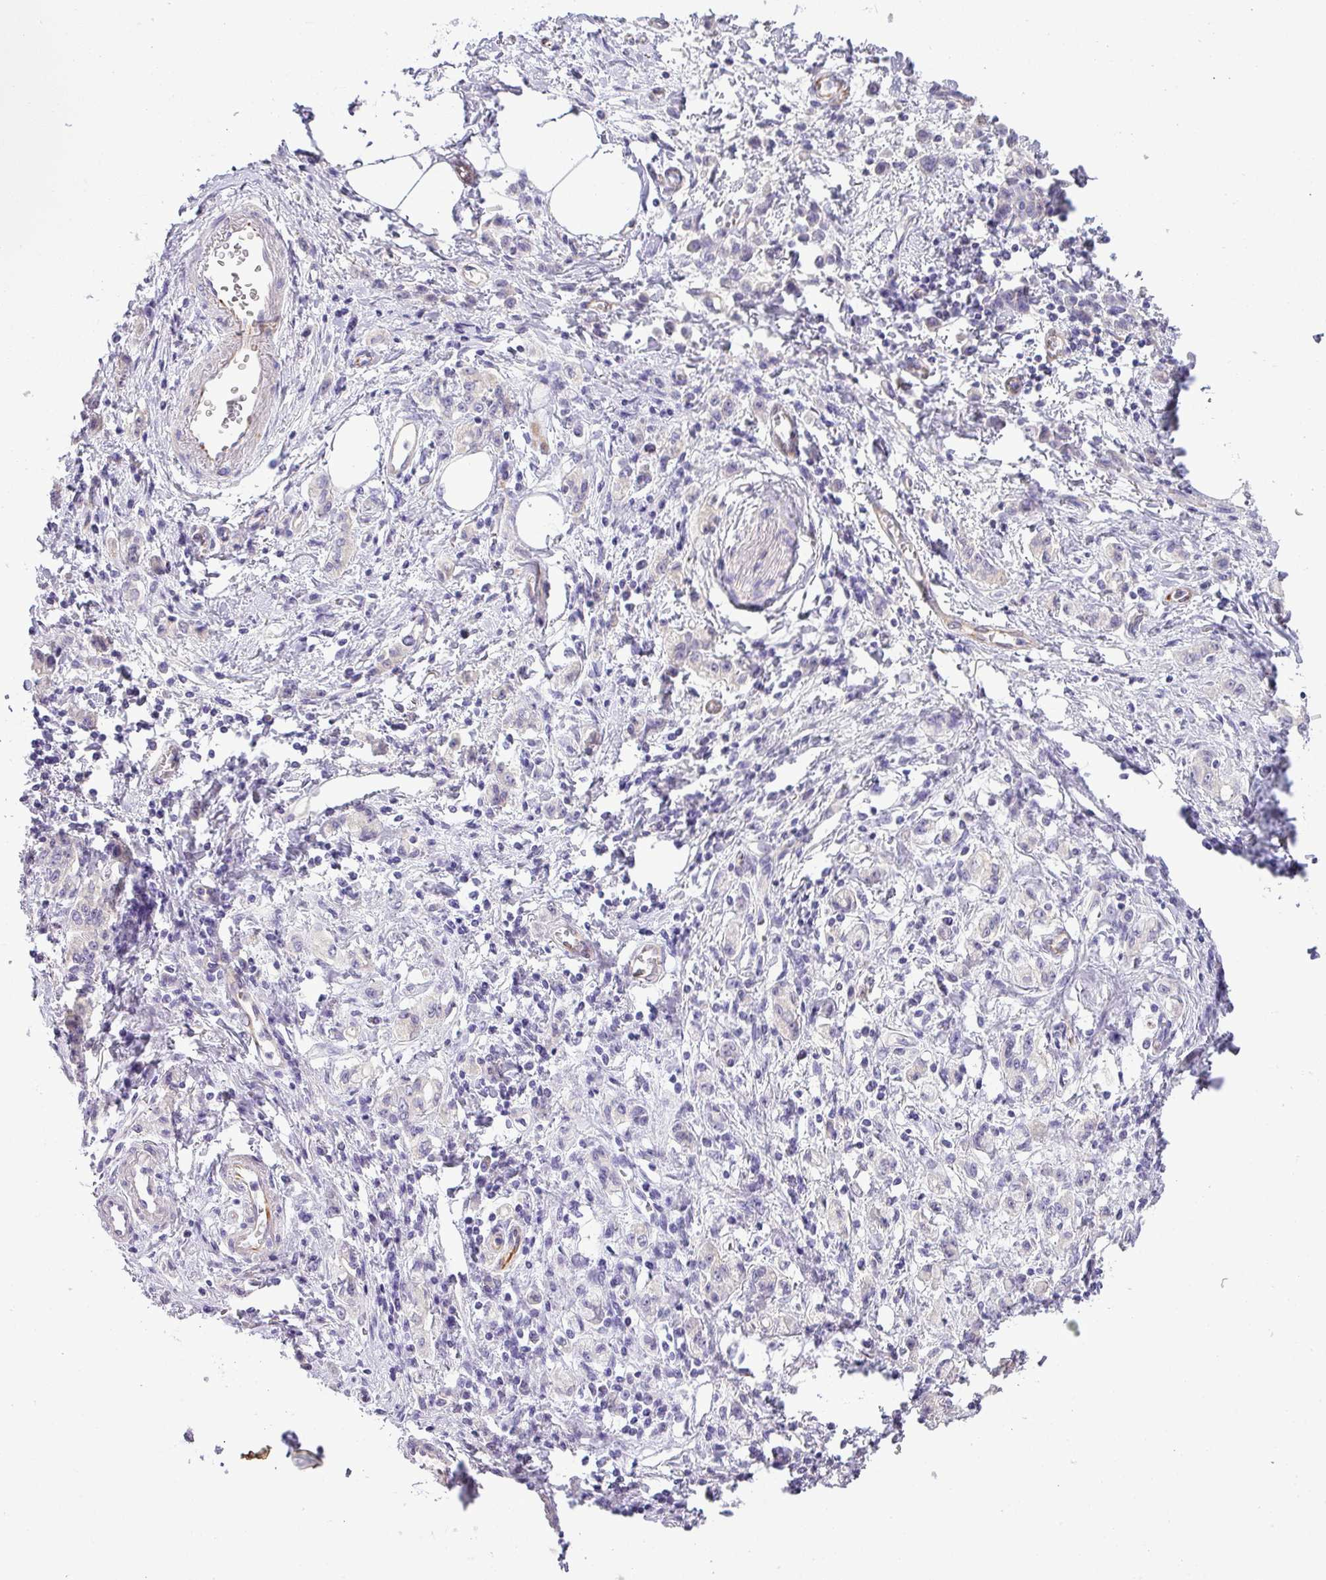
{"staining": {"intensity": "negative", "quantity": "none", "location": "none"}, "tissue": "stomach cancer", "cell_type": "Tumor cells", "image_type": "cancer", "snomed": [{"axis": "morphology", "description": "Adenocarcinoma, NOS"}, {"axis": "topography", "description": "Stomach"}], "caption": "The immunohistochemistry image has no significant staining in tumor cells of stomach cancer tissue.", "gene": "ENSG00000273748", "patient": {"sex": "male", "age": 77}}